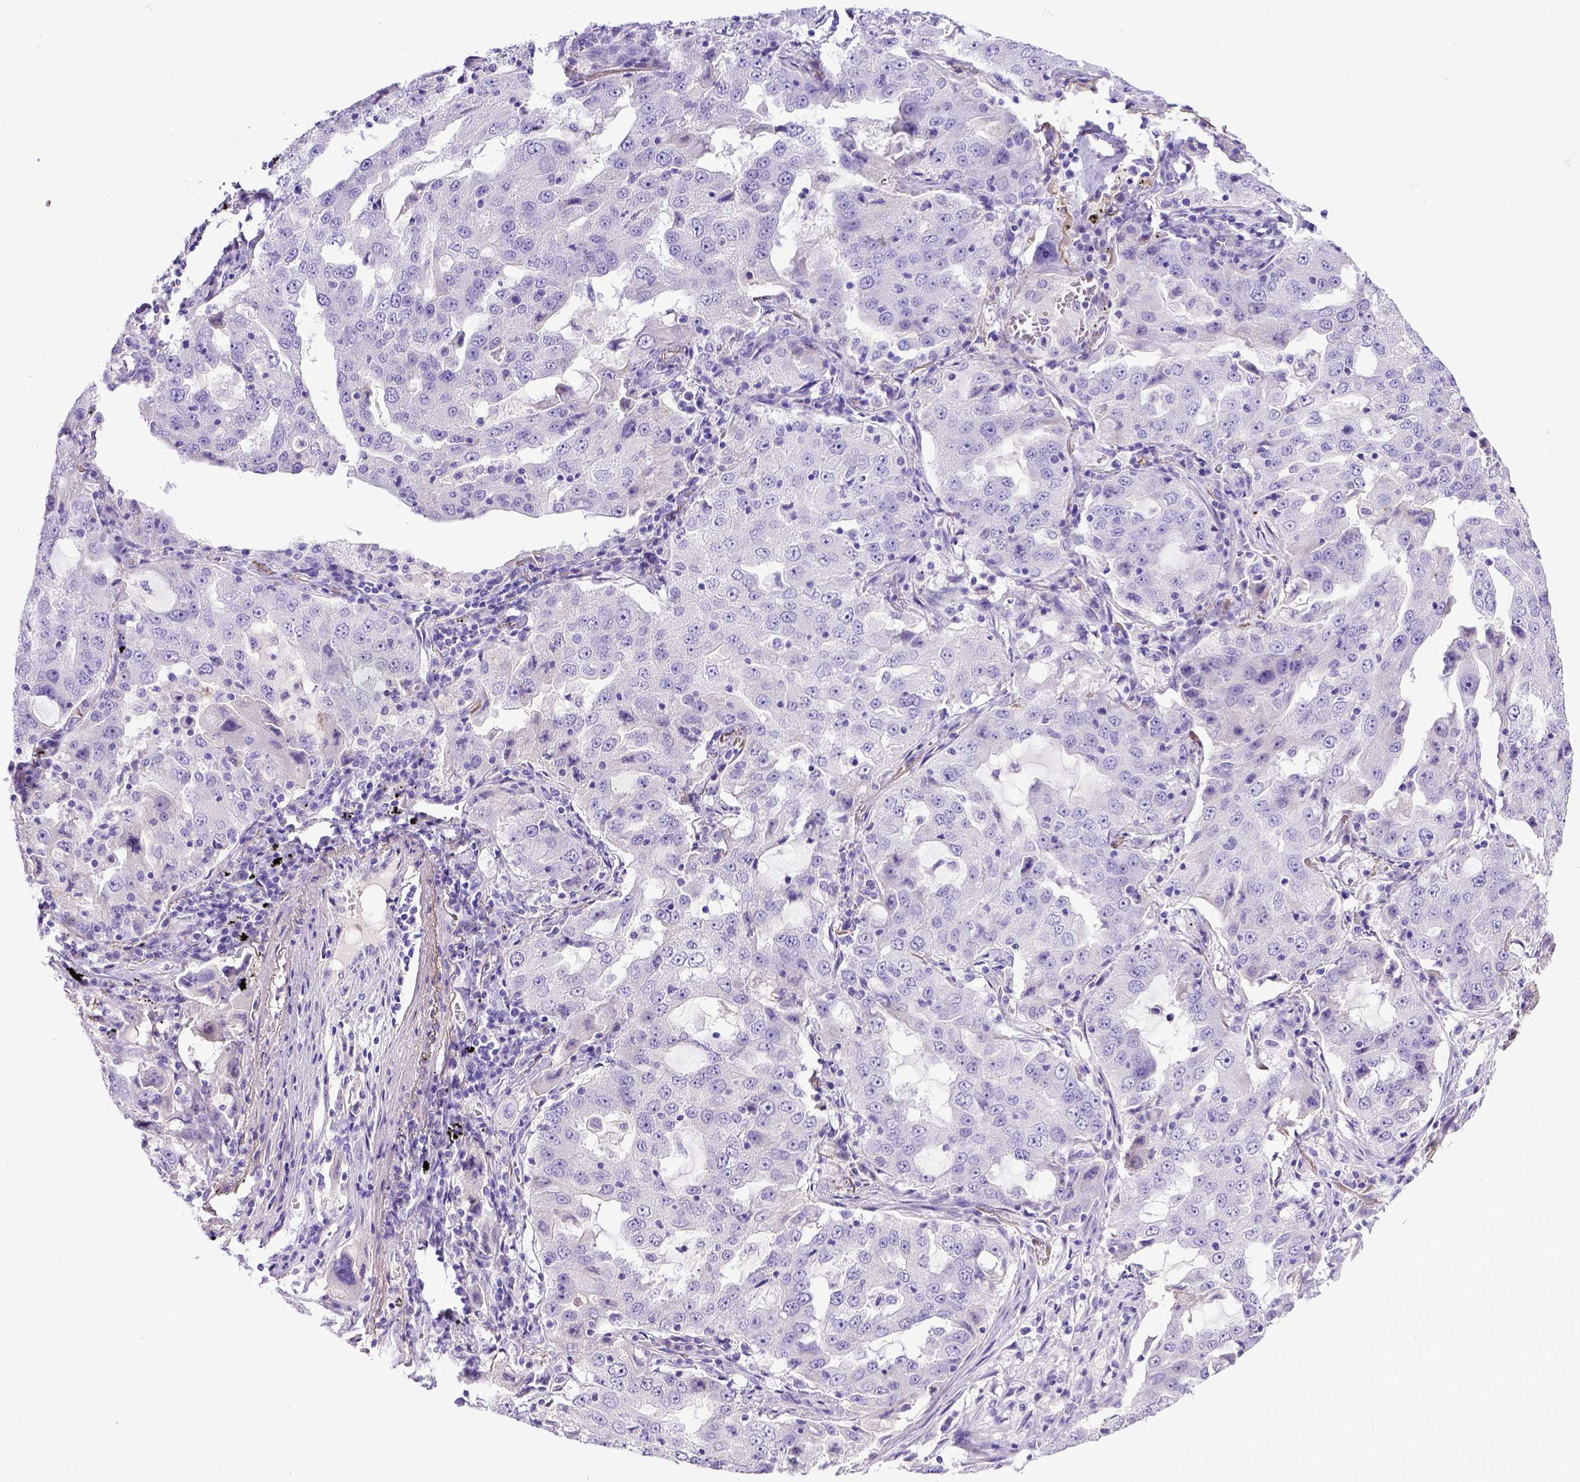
{"staining": {"intensity": "negative", "quantity": "none", "location": "none"}, "tissue": "lung cancer", "cell_type": "Tumor cells", "image_type": "cancer", "snomed": [{"axis": "morphology", "description": "Adenocarcinoma, NOS"}, {"axis": "topography", "description": "Lung"}], "caption": "The micrograph shows no staining of tumor cells in lung cancer (adenocarcinoma). Nuclei are stained in blue.", "gene": "BTN1A1", "patient": {"sex": "female", "age": 61}}